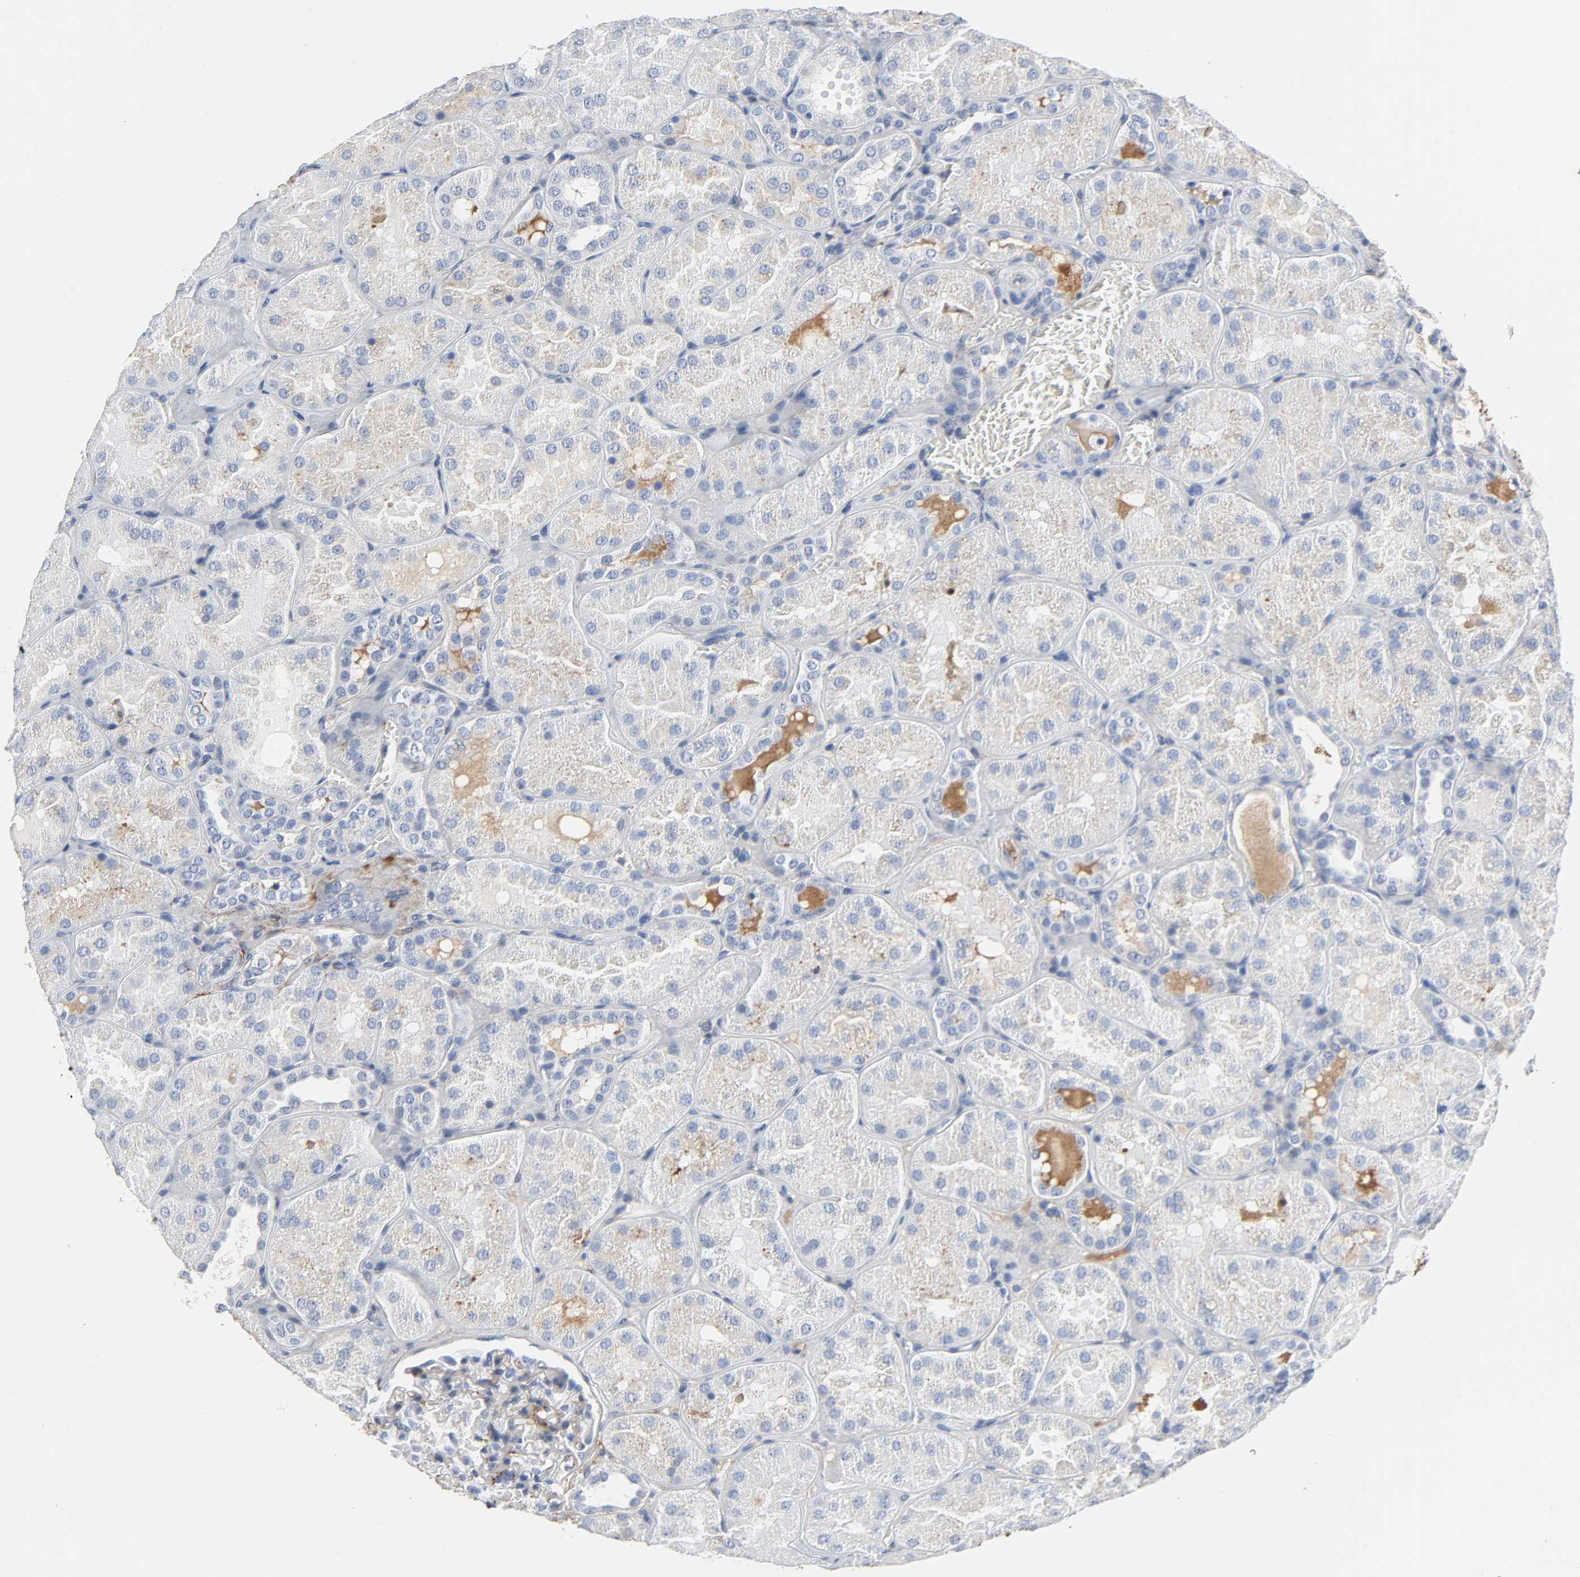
{"staining": {"intensity": "moderate", "quantity": "<25%", "location": "cytoplasmic/membranous"}, "tissue": "kidney", "cell_type": "Cells in glomeruli", "image_type": "normal", "snomed": [{"axis": "morphology", "description": "Normal tissue, NOS"}, {"axis": "topography", "description": "Kidney"}], "caption": "Protein expression analysis of normal kidney reveals moderate cytoplasmic/membranous expression in about <25% of cells in glomeruli. Immunohistochemistry (ihc) stains the protein of interest in brown and the nuclei are stained blue.", "gene": "FBLN1", "patient": {"sex": "male", "age": 28}}